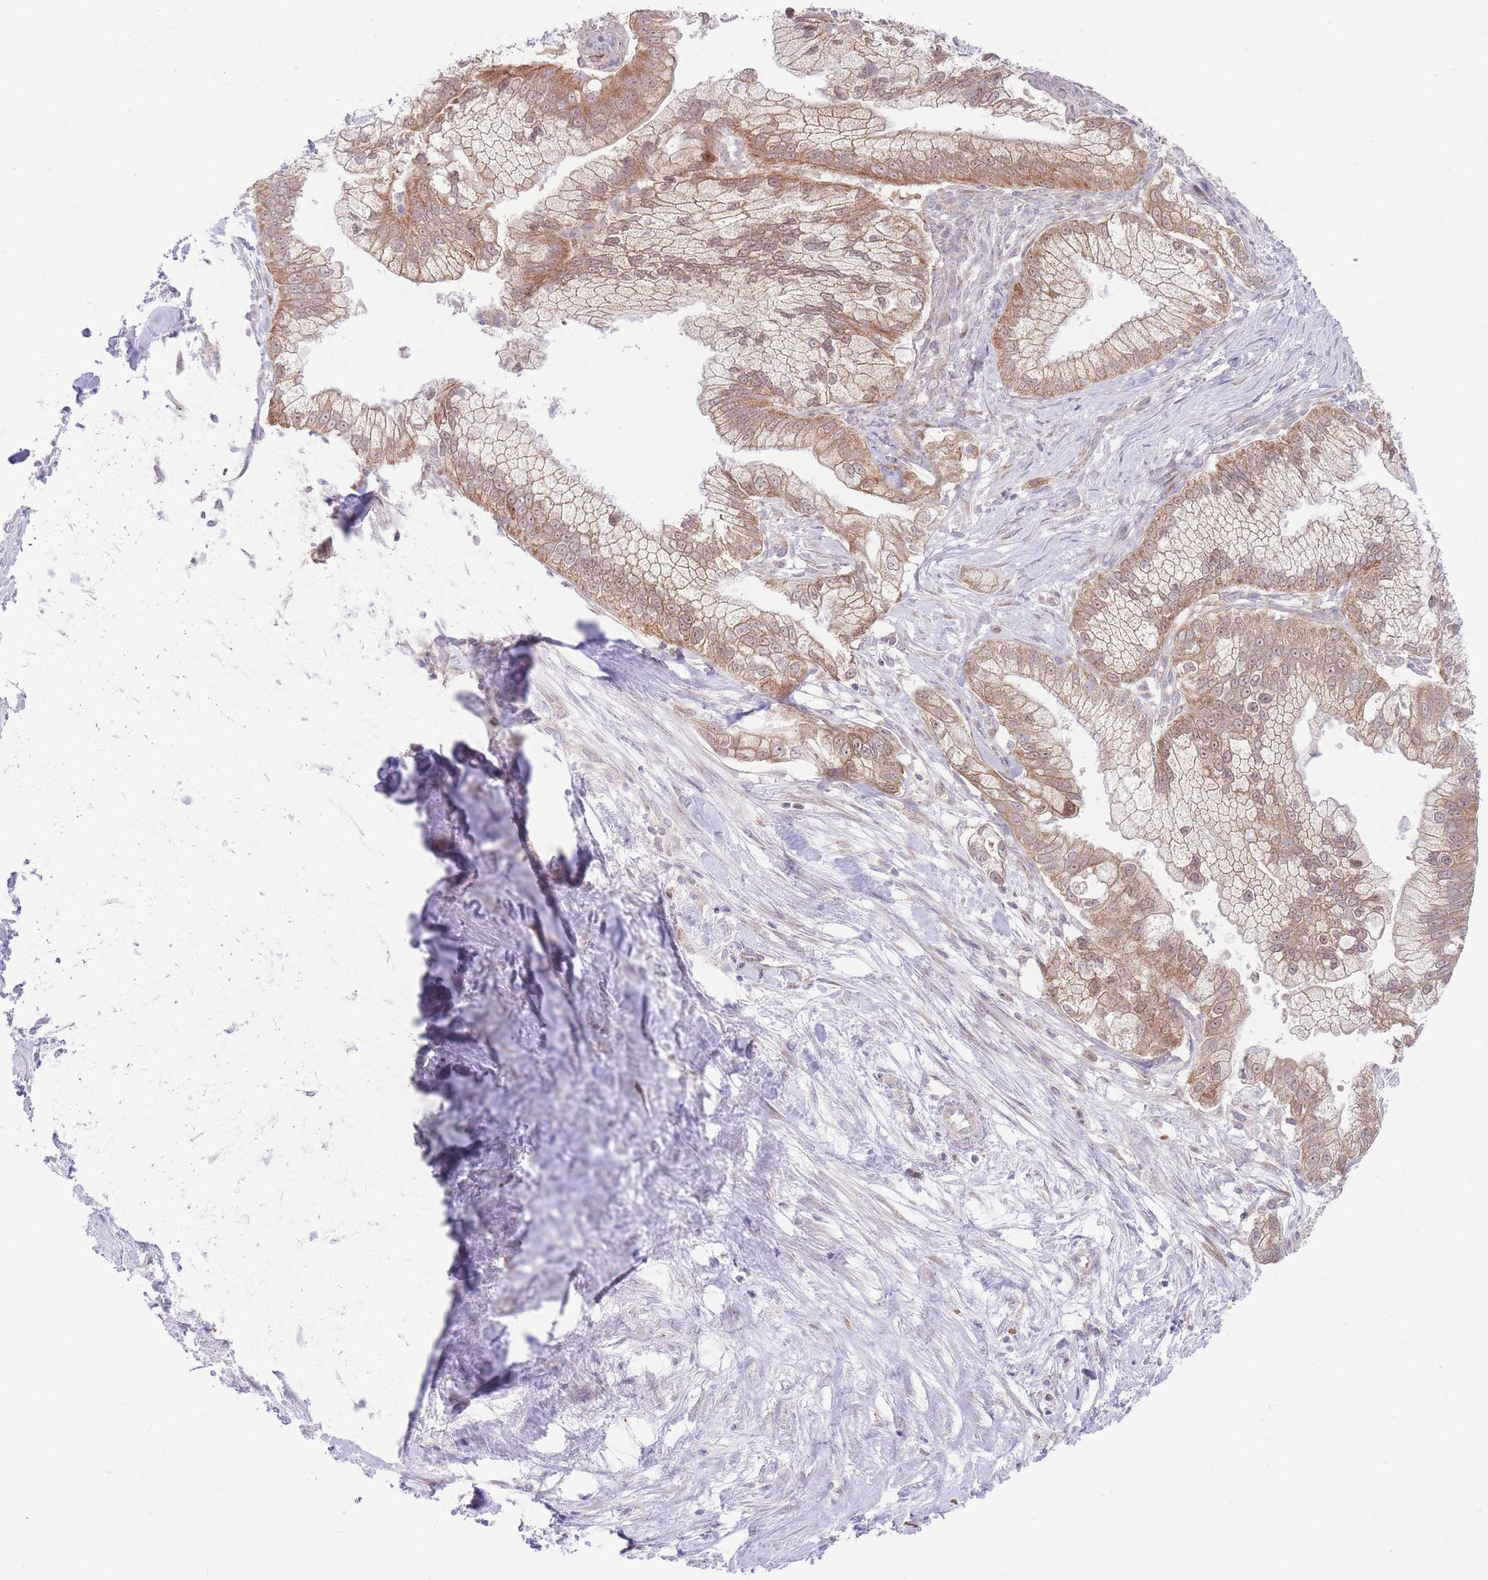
{"staining": {"intensity": "moderate", "quantity": ">75%", "location": "cytoplasmic/membranous"}, "tissue": "pancreatic cancer", "cell_type": "Tumor cells", "image_type": "cancer", "snomed": [{"axis": "morphology", "description": "Adenocarcinoma, NOS"}, {"axis": "topography", "description": "Pancreas"}], "caption": "About >75% of tumor cells in adenocarcinoma (pancreatic) reveal moderate cytoplasmic/membranous protein expression as visualized by brown immunohistochemical staining.", "gene": "BOLA2B", "patient": {"sex": "male", "age": 70}}